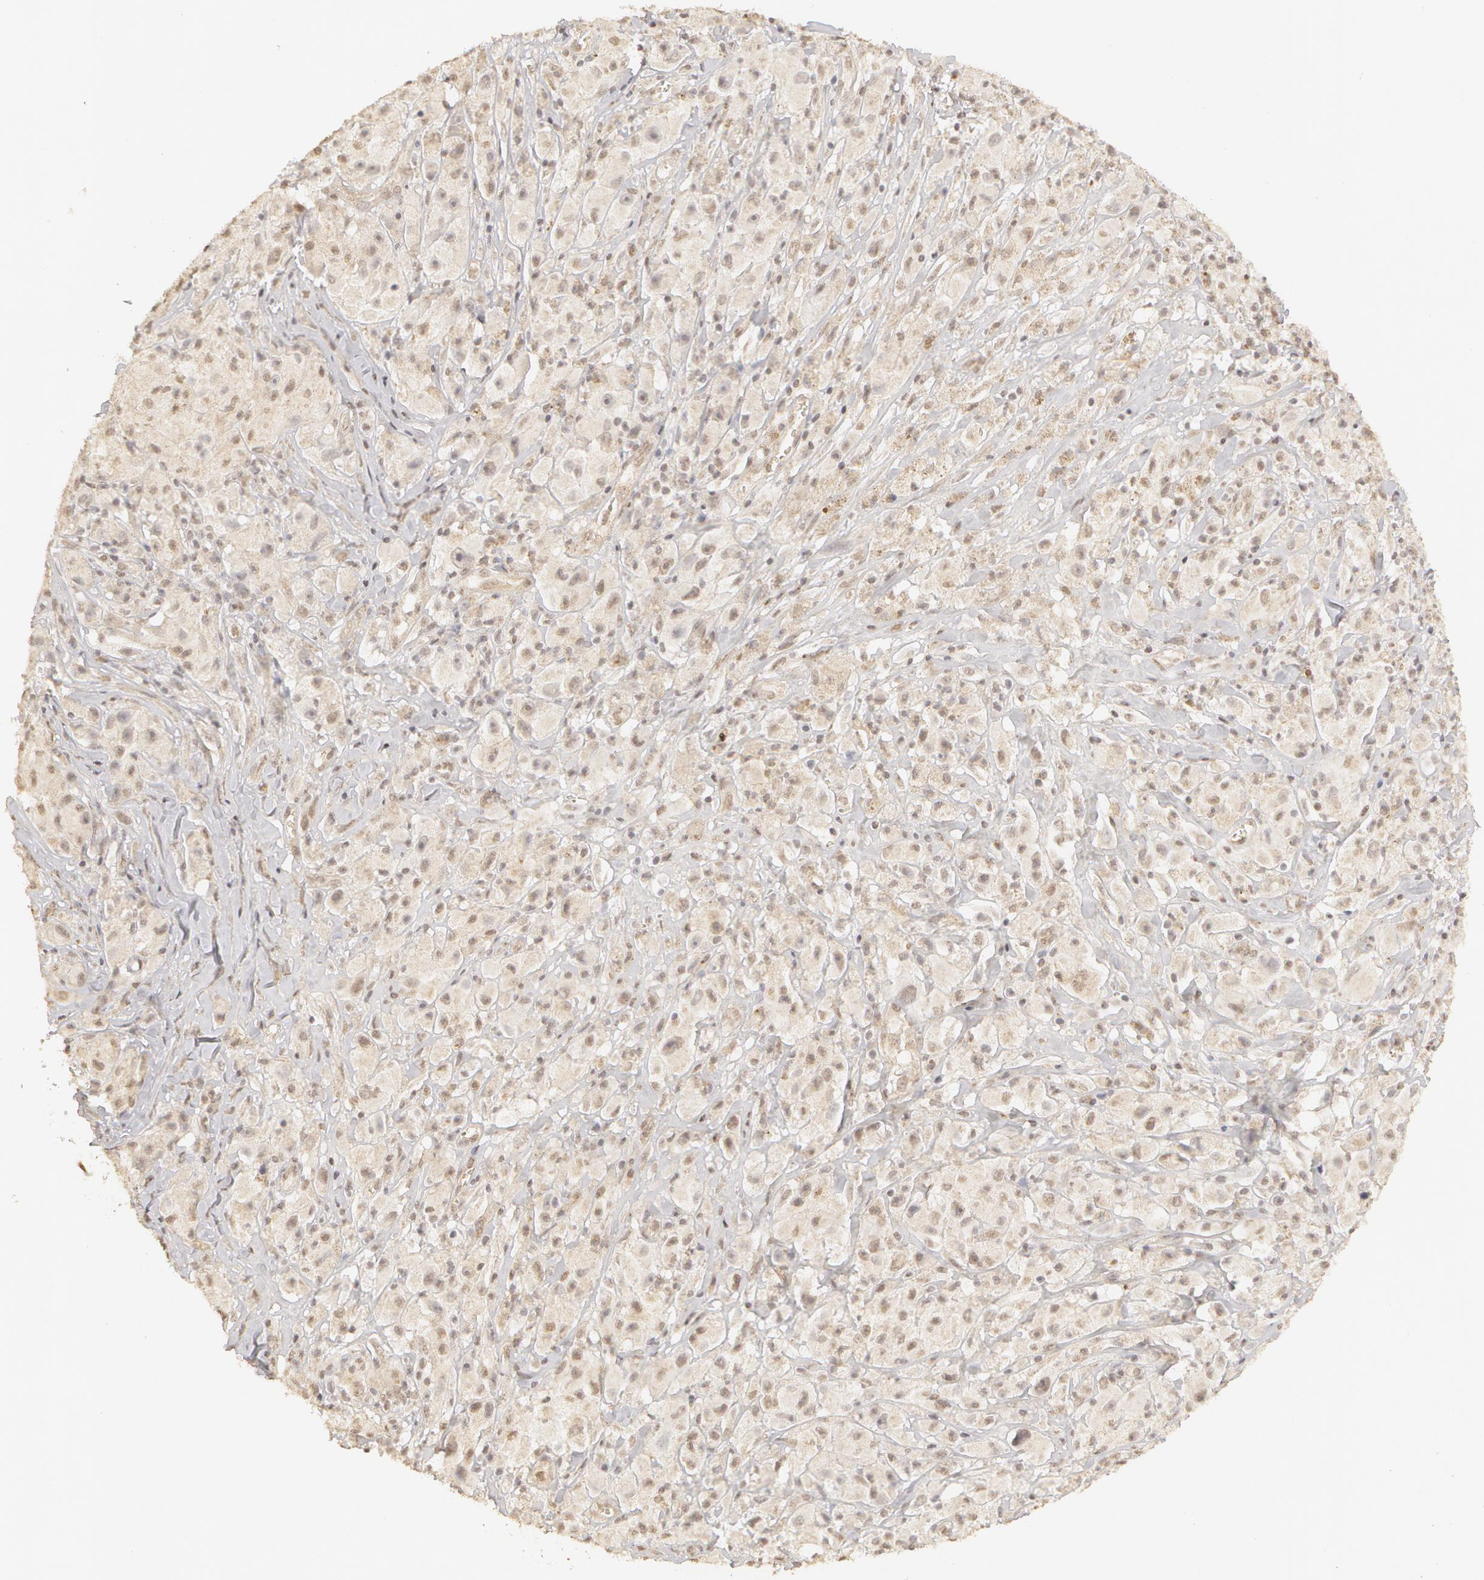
{"staining": {"intensity": "weak", "quantity": ">75%", "location": "cytoplasmic/membranous,nuclear"}, "tissue": "melanoma", "cell_type": "Tumor cells", "image_type": "cancer", "snomed": [{"axis": "morphology", "description": "Malignant melanoma, NOS"}, {"axis": "topography", "description": "Skin"}], "caption": "Immunohistochemistry (IHC) staining of melanoma, which displays low levels of weak cytoplasmic/membranous and nuclear staining in approximately >75% of tumor cells indicating weak cytoplasmic/membranous and nuclear protein expression. The staining was performed using DAB (3,3'-diaminobenzidine) (brown) for protein detection and nuclei were counterstained in hematoxylin (blue).", "gene": "ADAM10", "patient": {"sex": "male", "age": 56}}